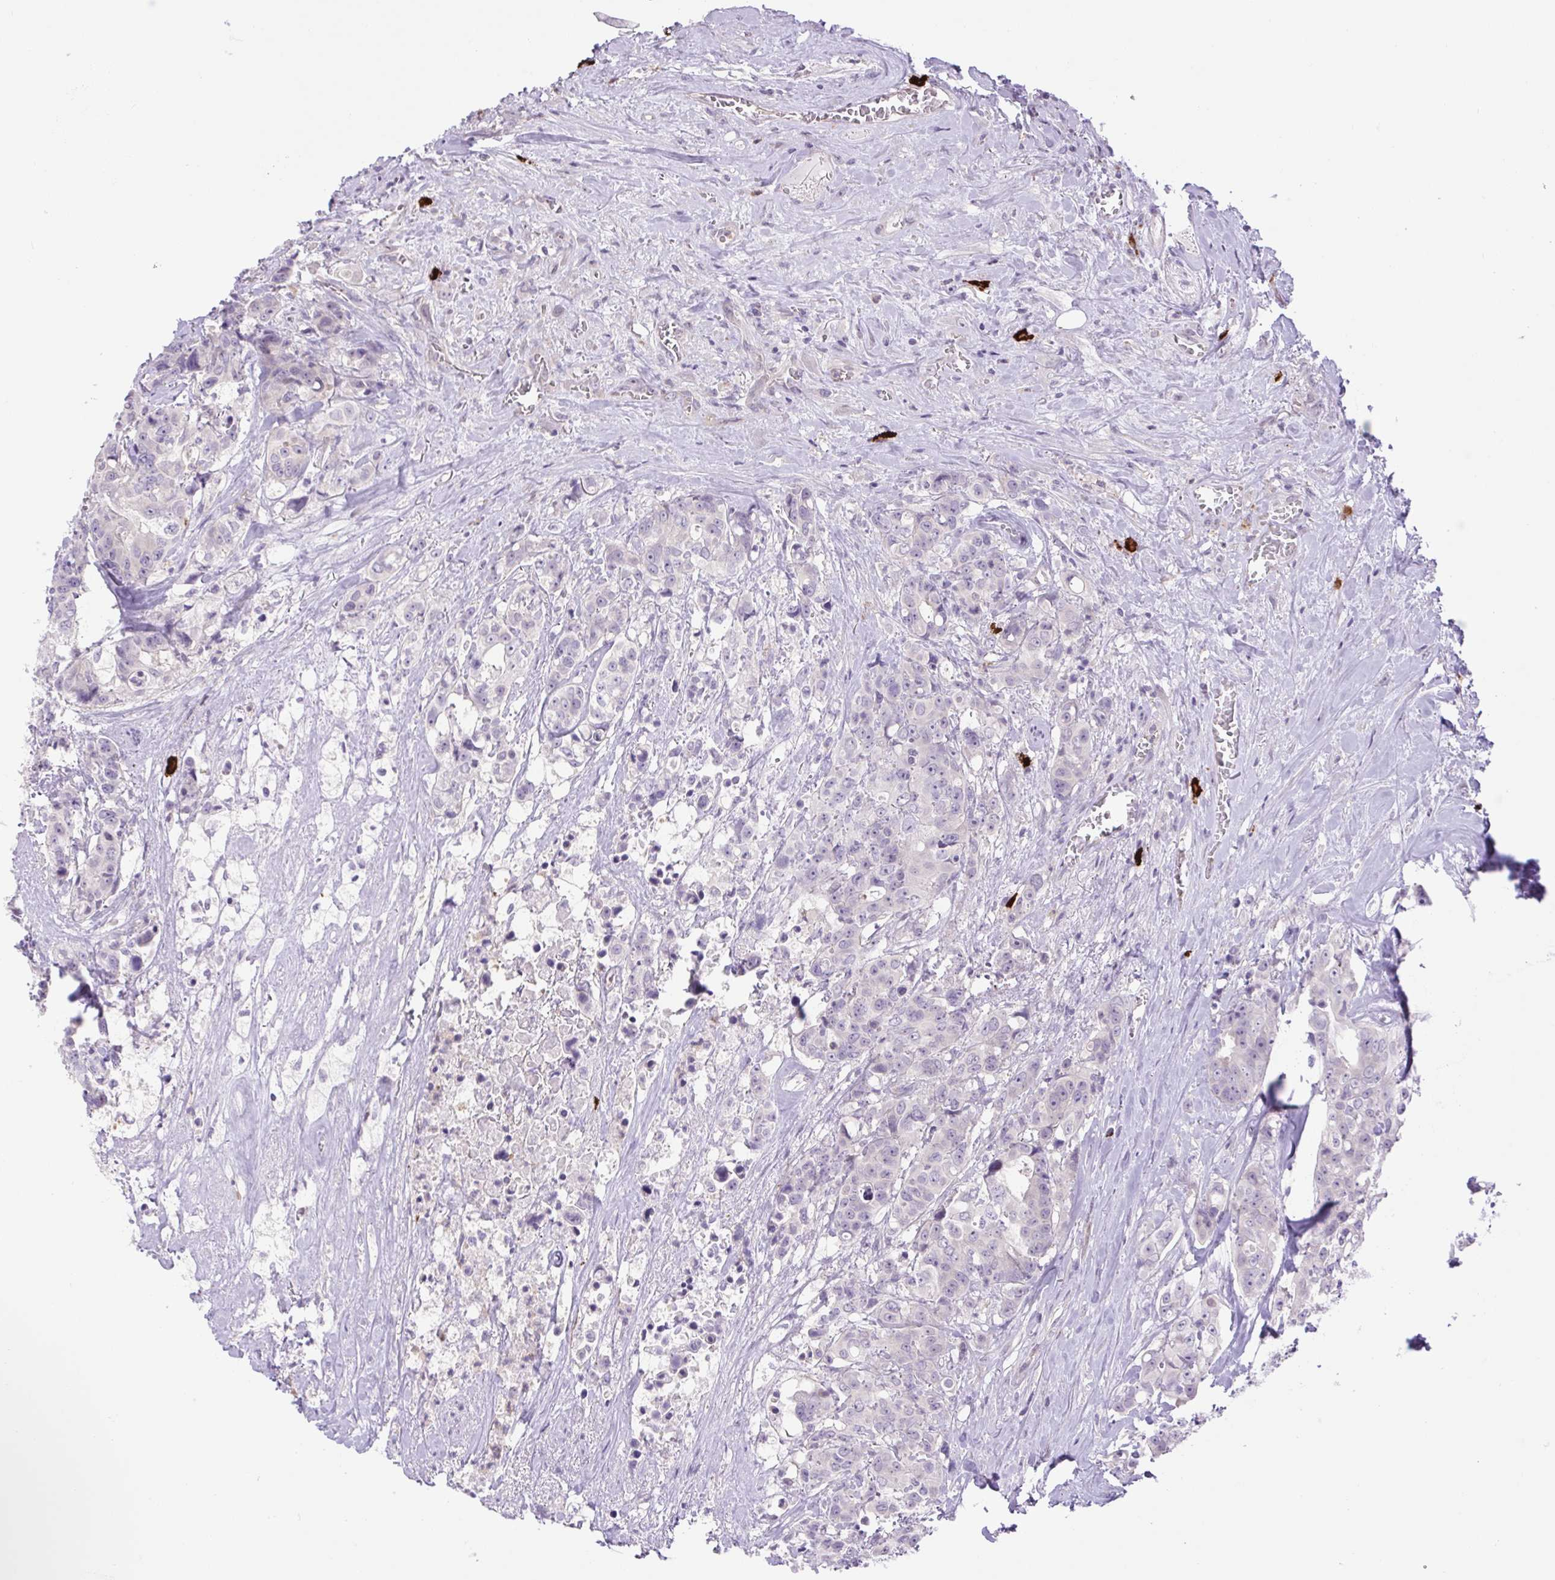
{"staining": {"intensity": "negative", "quantity": "none", "location": "none"}, "tissue": "colorectal cancer", "cell_type": "Tumor cells", "image_type": "cancer", "snomed": [{"axis": "morphology", "description": "Adenocarcinoma, NOS"}, {"axis": "topography", "description": "Rectum"}], "caption": "The IHC micrograph has no significant staining in tumor cells of colorectal adenocarcinoma tissue. (DAB IHC visualized using brightfield microscopy, high magnification).", "gene": "FAM177B", "patient": {"sex": "female", "age": 62}}